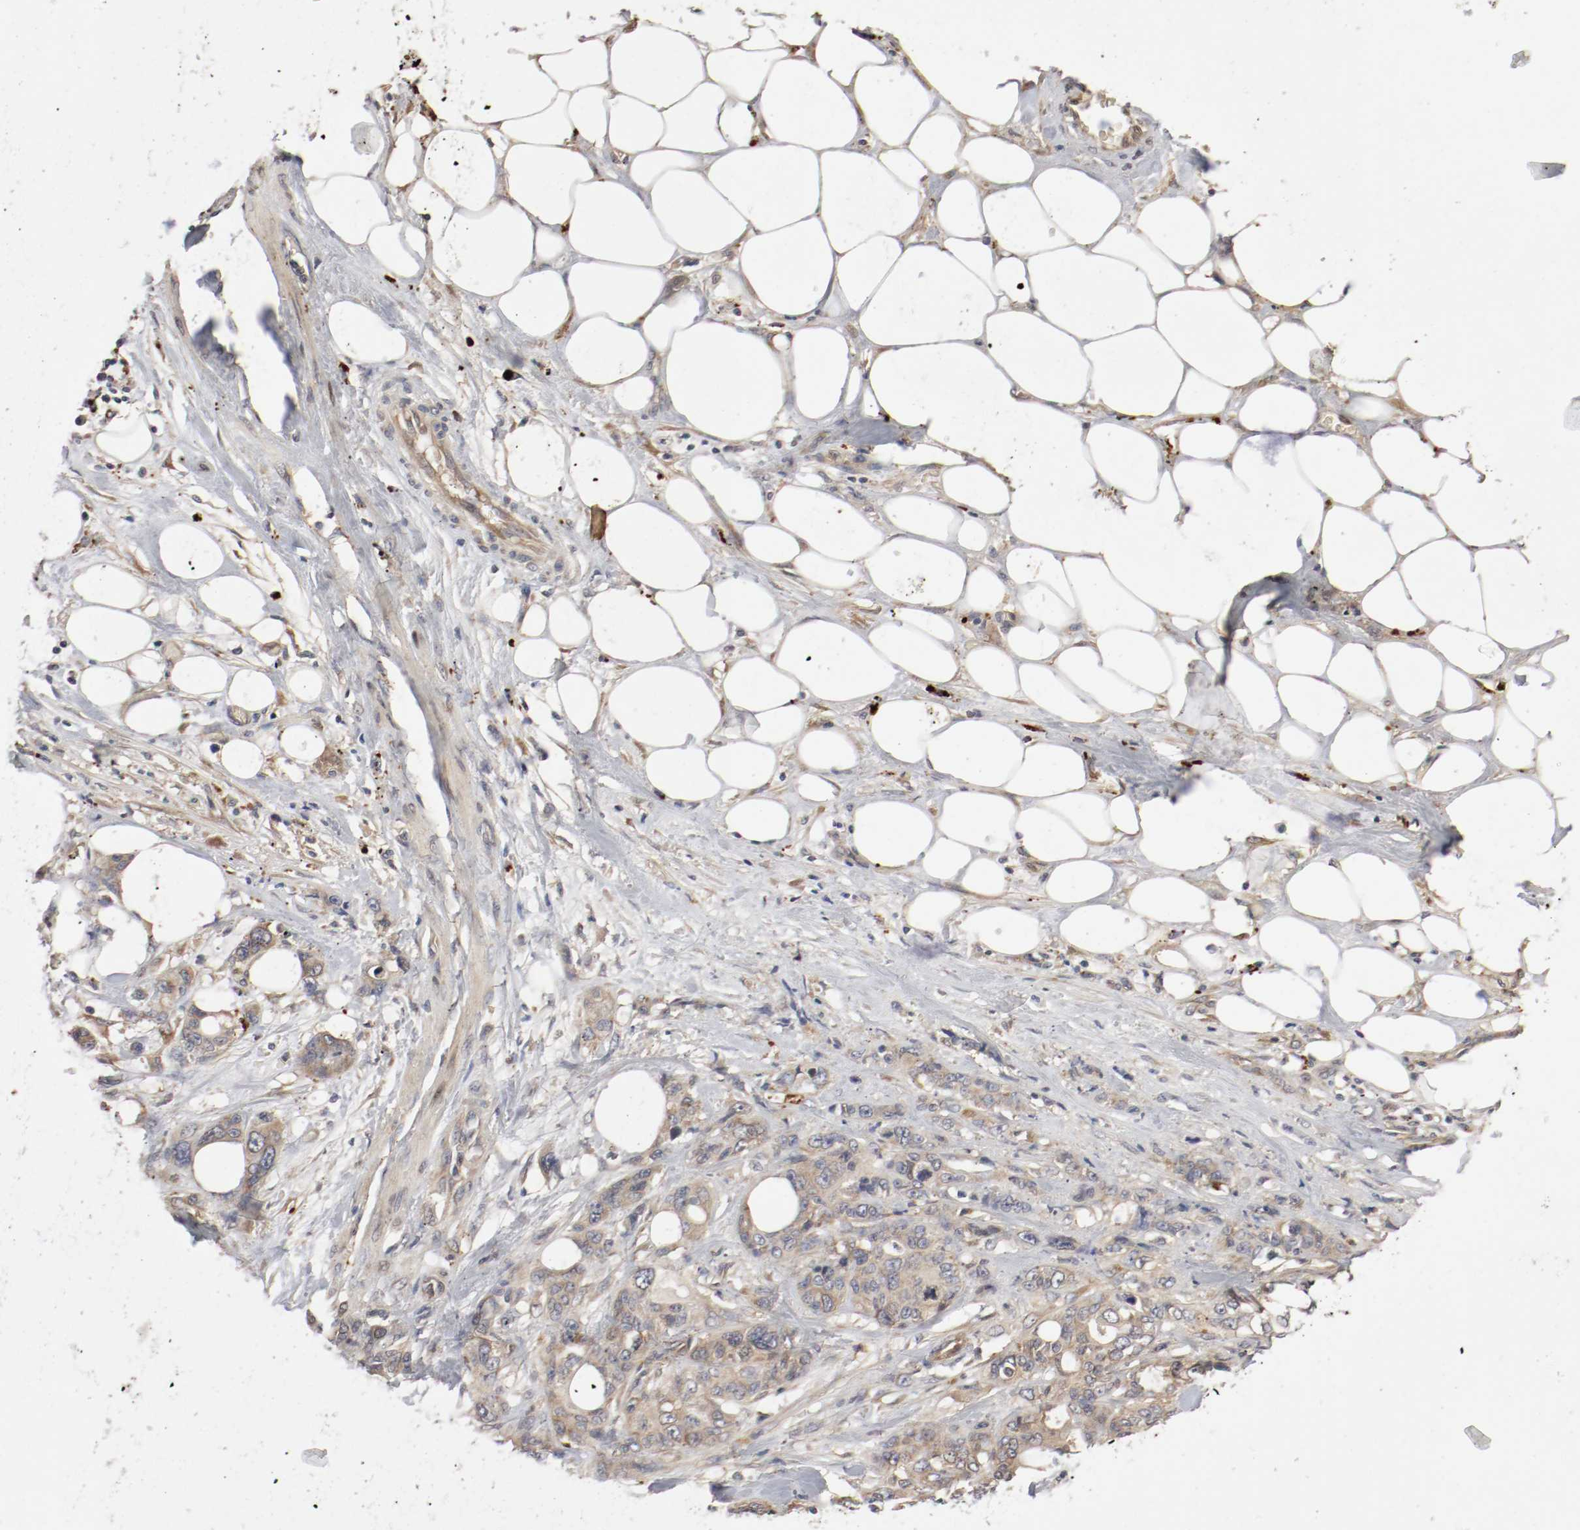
{"staining": {"intensity": "weak", "quantity": ">75%", "location": "cytoplasmic/membranous"}, "tissue": "pancreatic cancer", "cell_type": "Tumor cells", "image_type": "cancer", "snomed": [{"axis": "morphology", "description": "Adenocarcinoma, NOS"}, {"axis": "topography", "description": "Pancreas"}], "caption": "About >75% of tumor cells in pancreatic cancer show weak cytoplasmic/membranous protein staining as visualized by brown immunohistochemical staining.", "gene": "REN", "patient": {"sex": "male", "age": 46}}